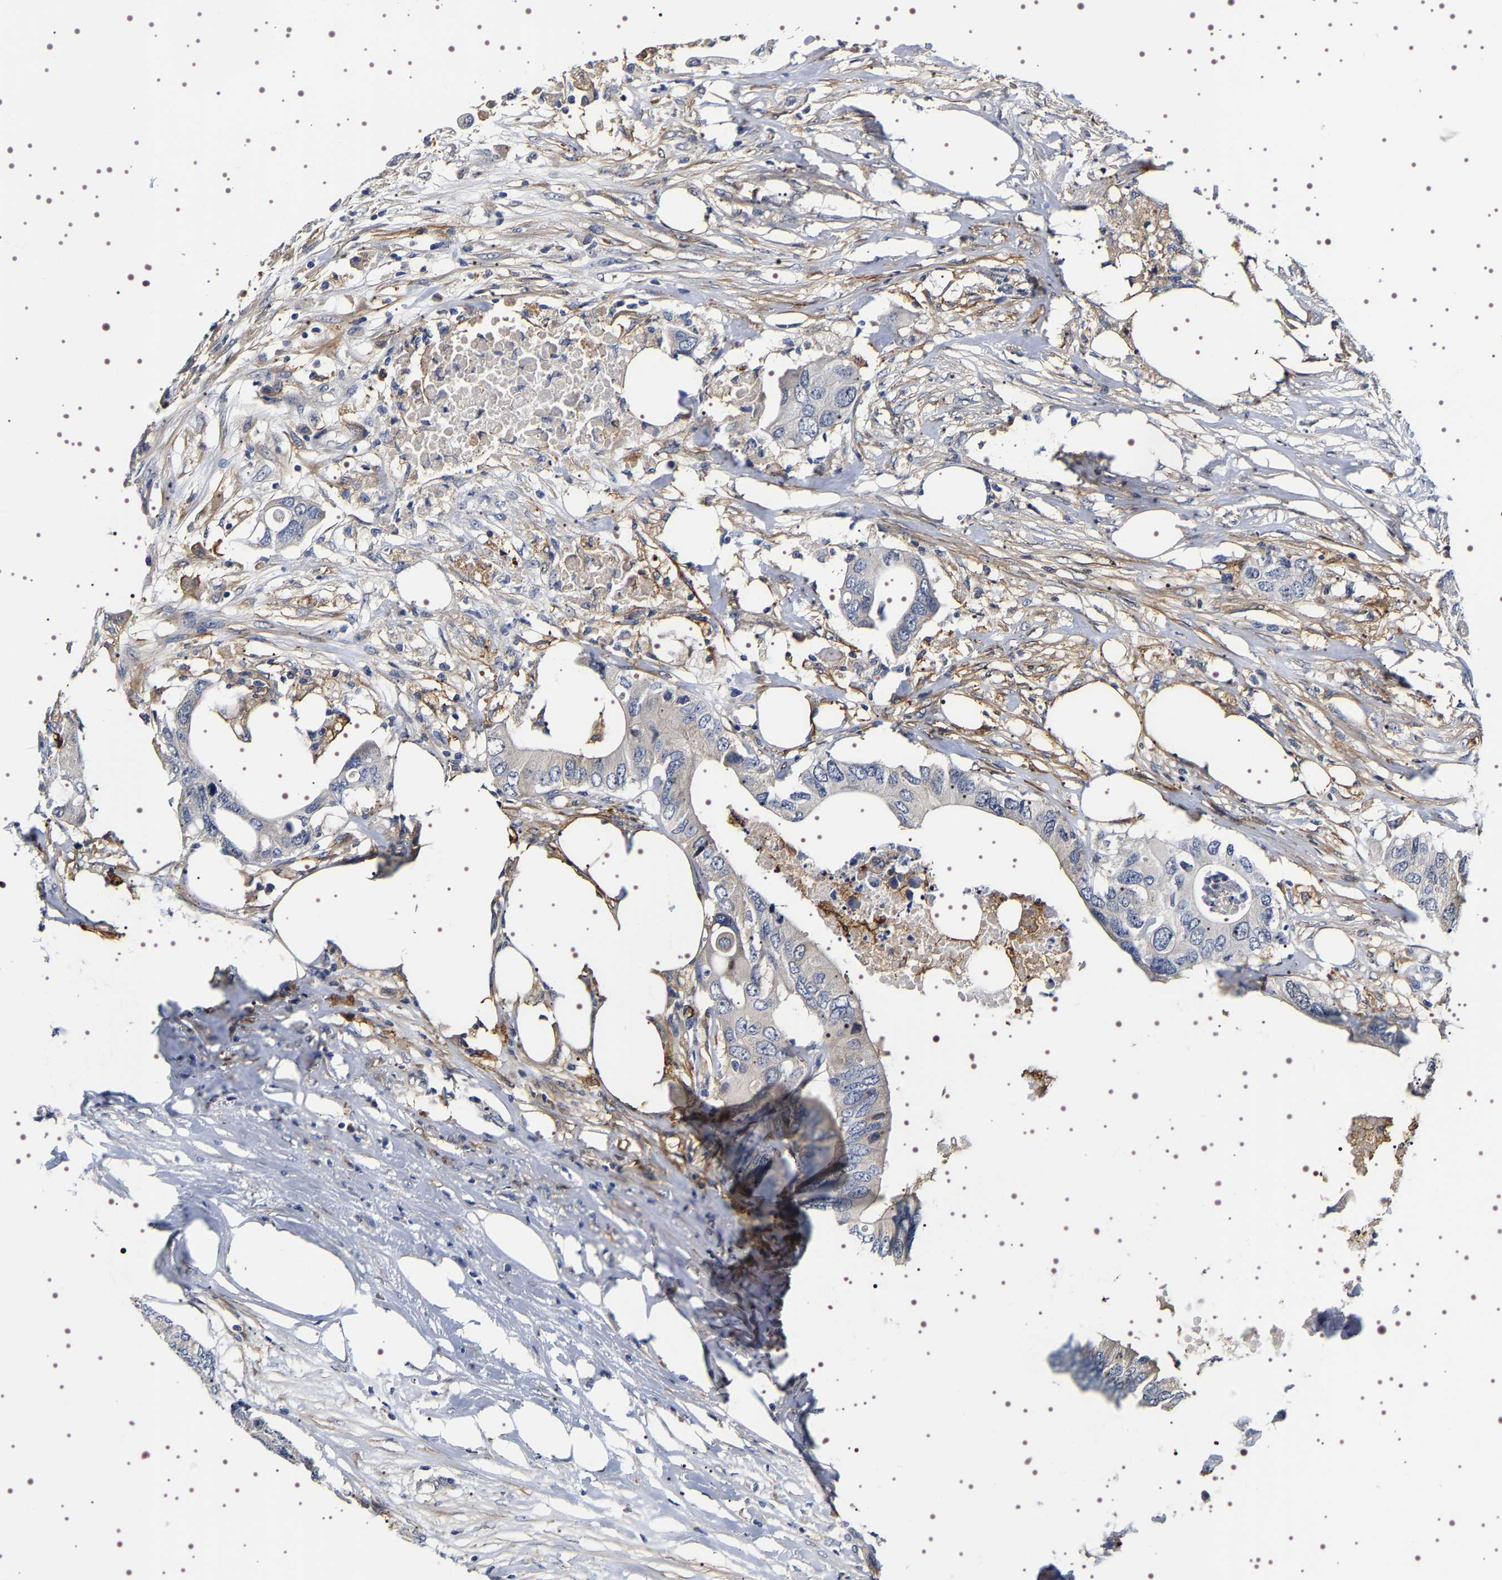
{"staining": {"intensity": "negative", "quantity": "none", "location": "none"}, "tissue": "colorectal cancer", "cell_type": "Tumor cells", "image_type": "cancer", "snomed": [{"axis": "morphology", "description": "Adenocarcinoma, NOS"}, {"axis": "topography", "description": "Colon"}], "caption": "Immunohistochemical staining of human colorectal cancer exhibits no significant staining in tumor cells.", "gene": "ALPL", "patient": {"sex": "male", "age": 71}}